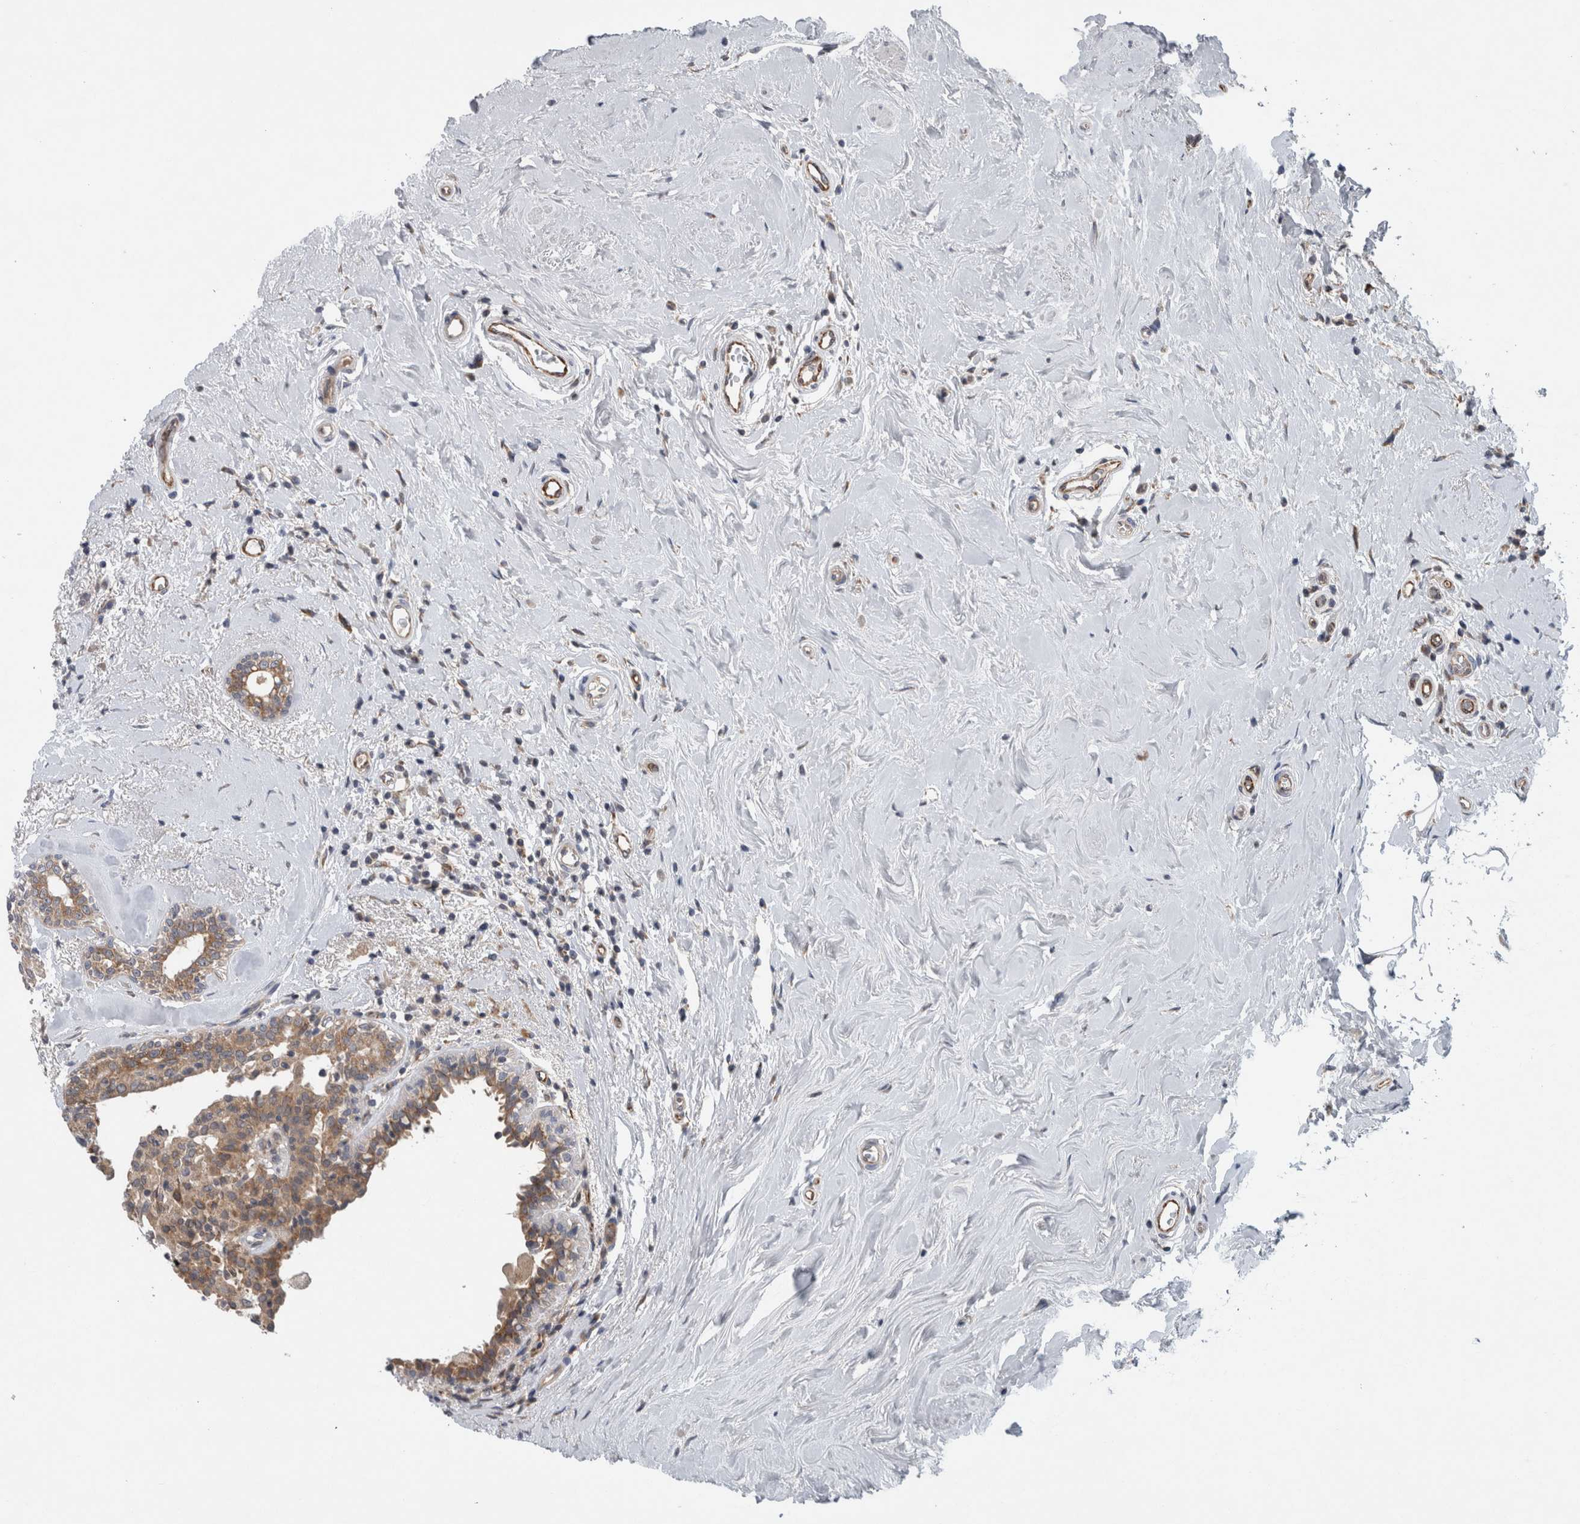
{"staining": {"intensity": "weak", "quantity": ">75%", "location": "cytoplasmic/membranous"}, "tissue": "breast cancer", "cell_type": "Tumor cells", "image_type": "cancer", "snomed": [{"axis": "morphology", "description": "Duct carcinoma"}, {"axis": "topography", "description": "Breast"}], "caption": "Immunohistochemistry histopathology image of breast intraductal carcinoma stained for a protein (brown), which demonstrates low levels of weak cytoplasmic/membranous staining in approximately >75% of tumor cells.", "gene": "PDCD2", "patient": {"sex": "female", "age": 55}}